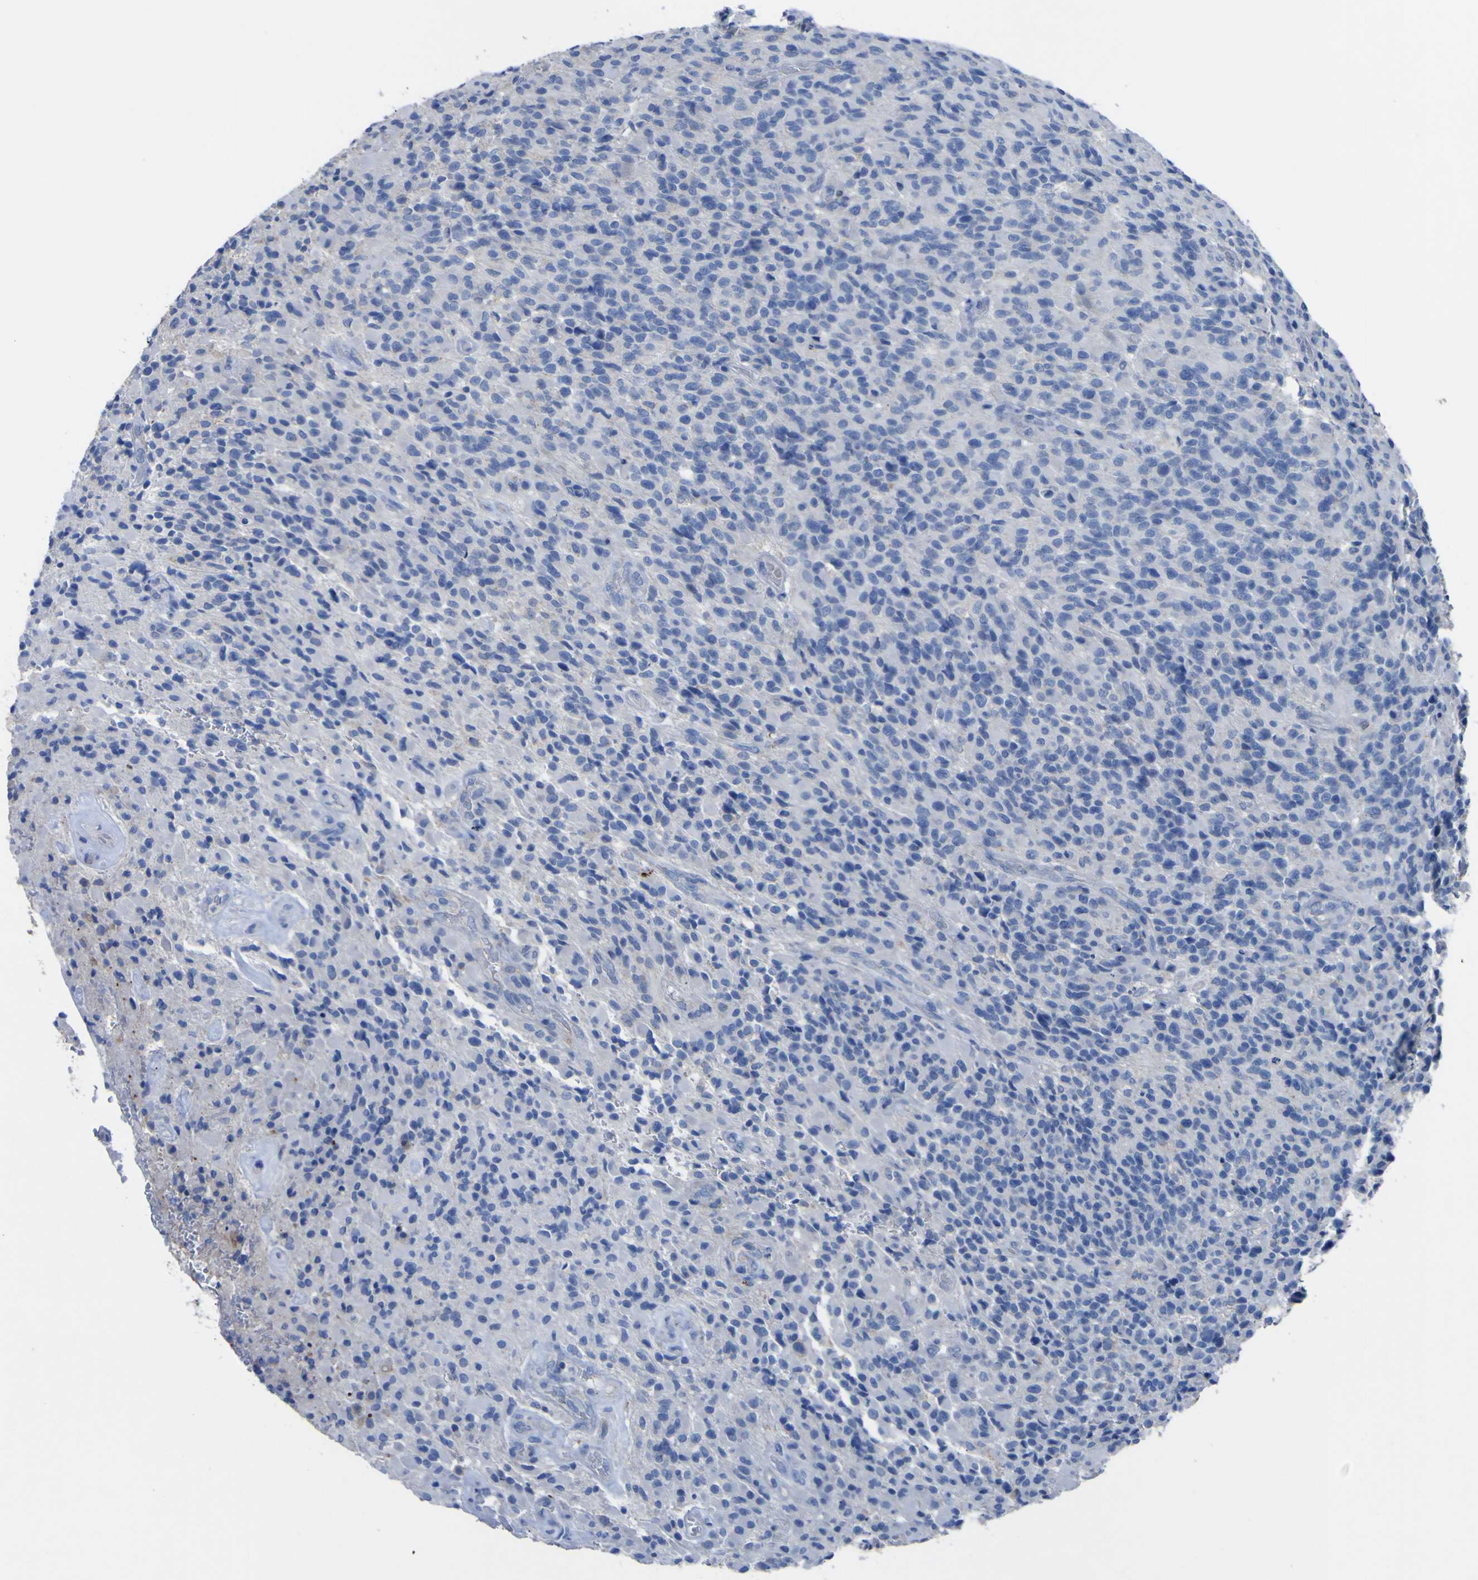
{"staining": {"intensity": "negative", "quantity": "none", "location": "none"}, "tissue": "glioma", "cell_type": "Tumor cells", "image_type": "cancer", "snomed": [{"axis": "morphology", "description": "Glioma, malignant, High grade"}, {"axis": "topography", "description": "Brain"}], "caption": "DAB immunohistochemical staining of human malignant high-grade glioma demonstrates no significant expression in tumor cells. Nuclei are stained in blue.", "gene": "AGO4", "patient": {"sex": "male", "age": 71}}